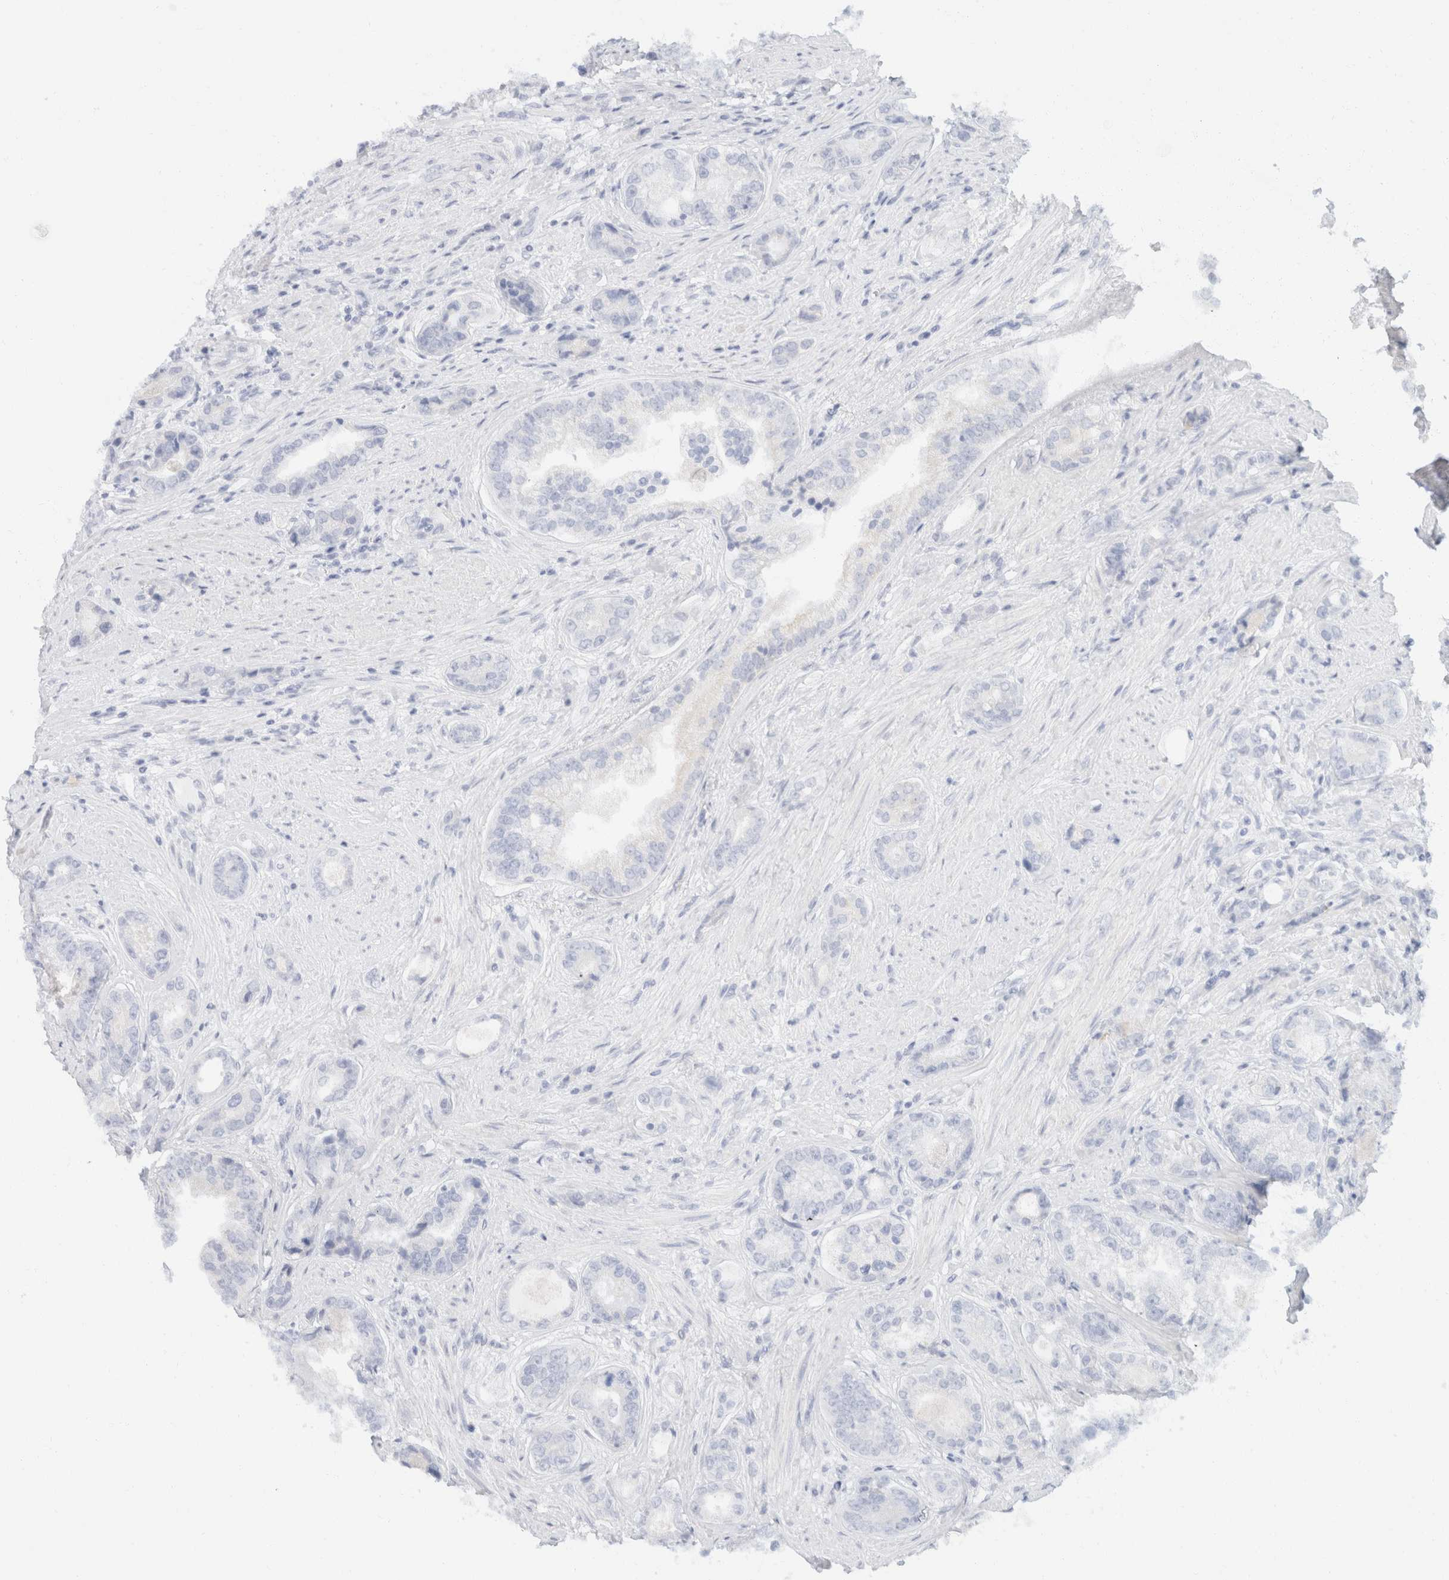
{"staining": {"intensity": "negative", "quantity": "none", "location": "none"}, "tissue": "prostate cancer", "cell_type": "Tumor cells", "image_type": "cancer", "snomed": [{"axis": "morphology", "description": "Adenocarcinoma, High grade"}, {"axis": "topography", "description": "Prostate"}], "caption": "Histopathology image shows no significant protein positivity in tumor cells of prostate high-grade adenocarcinoma. (Immunohistochemistry (ihc), brightfield microscopy, high magnification).", "gene": "KRT20", "patient": {"sex": "male", "age": 61}}